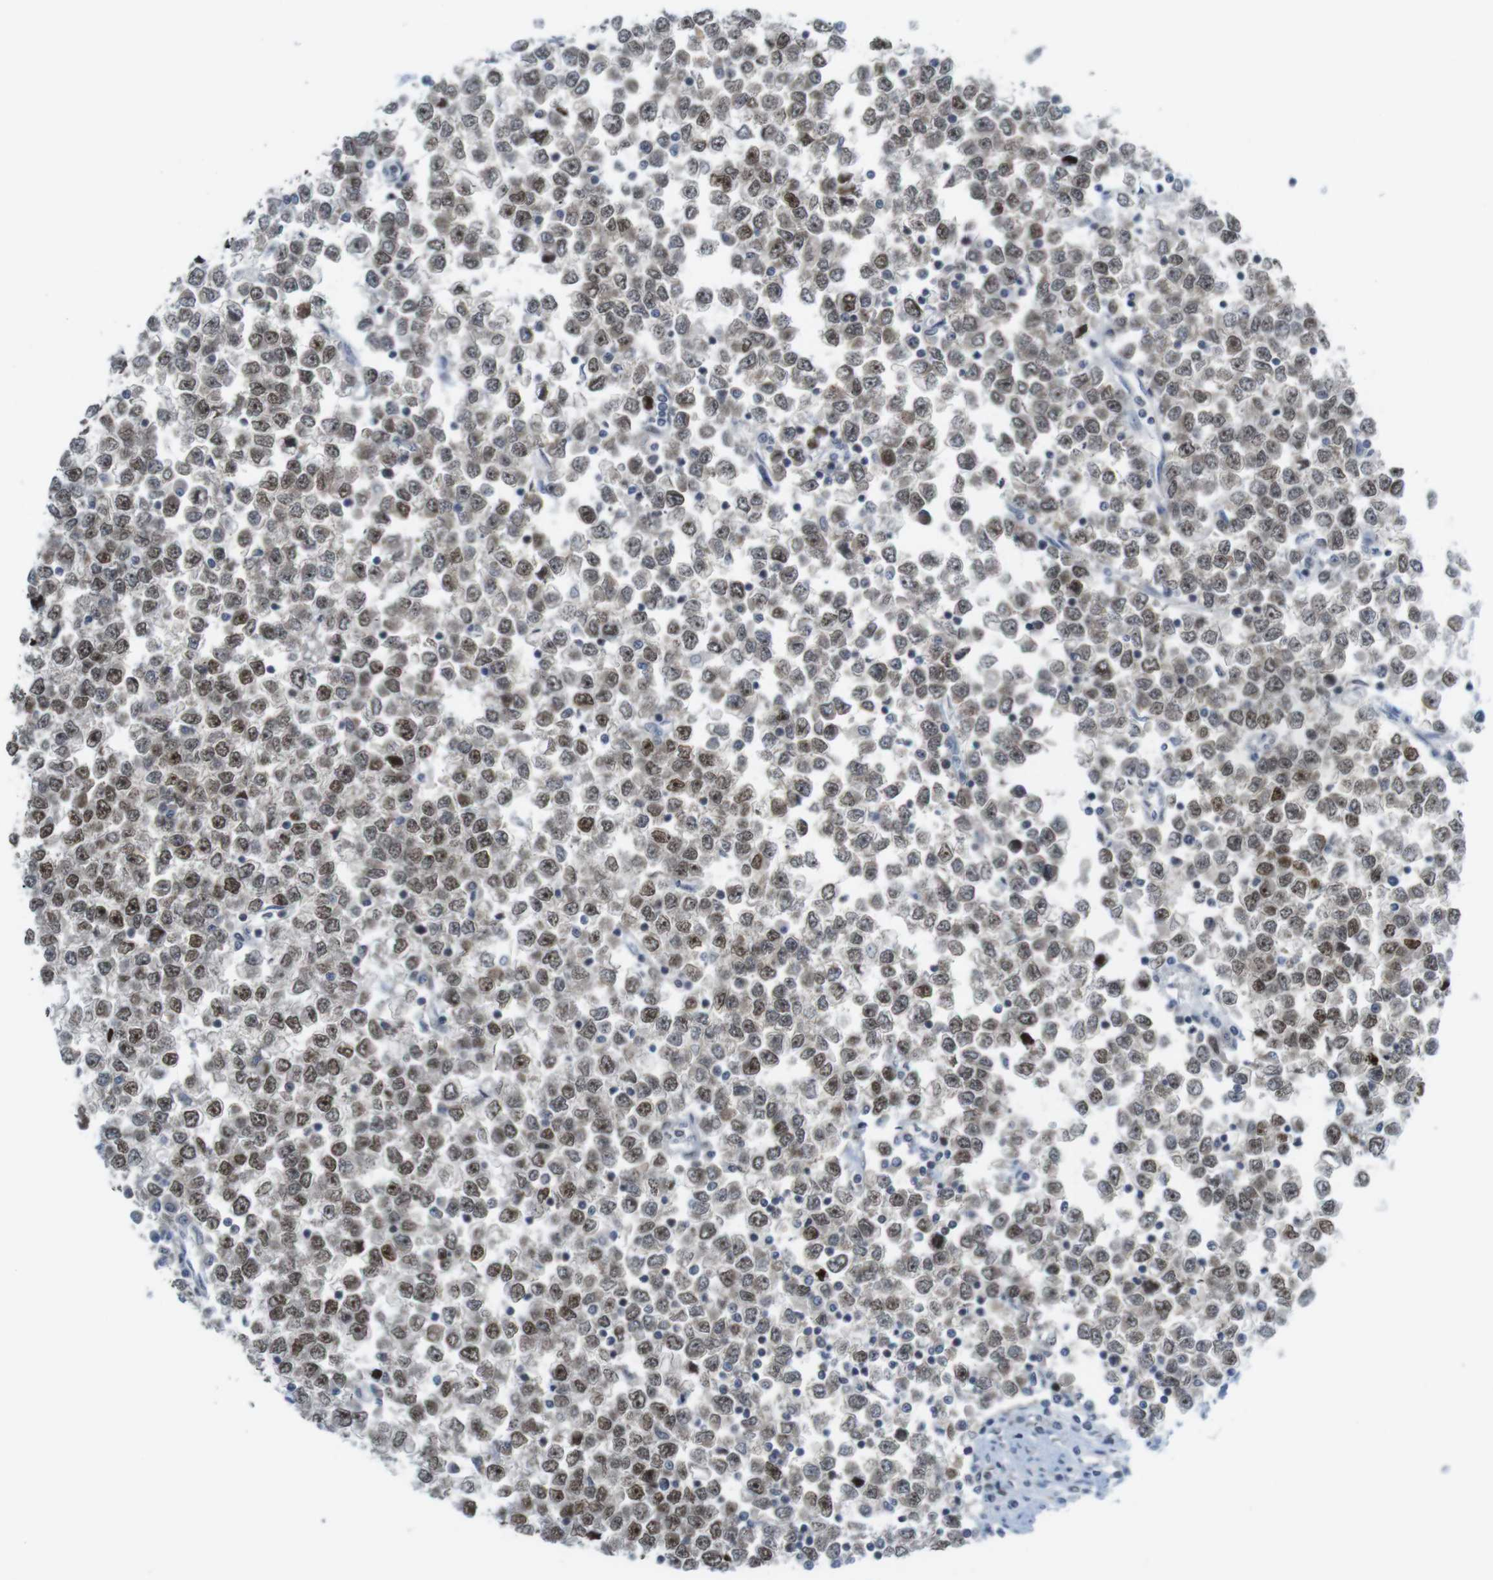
{"staining": {"intensity": "moderate", "quantity": ">75%", "location": "nuclear"}, "tissue": "testis cancer", "cell_type": "Tumor cells", "image_type": "cancer", "snomed": [{"axis": "morphology", "description": "Seminoma, NOS"}, {"axis": "topography", "description": "Testis"}], "caption": "IHC histopathology image of testis seminoma stained for a protein (brown), which demonstrates medium levels of moderate nuclear positivity in approximately >75% of tumor cells.", "gene": "RCC1", "patient": {"sex": "male", "age": 65}}